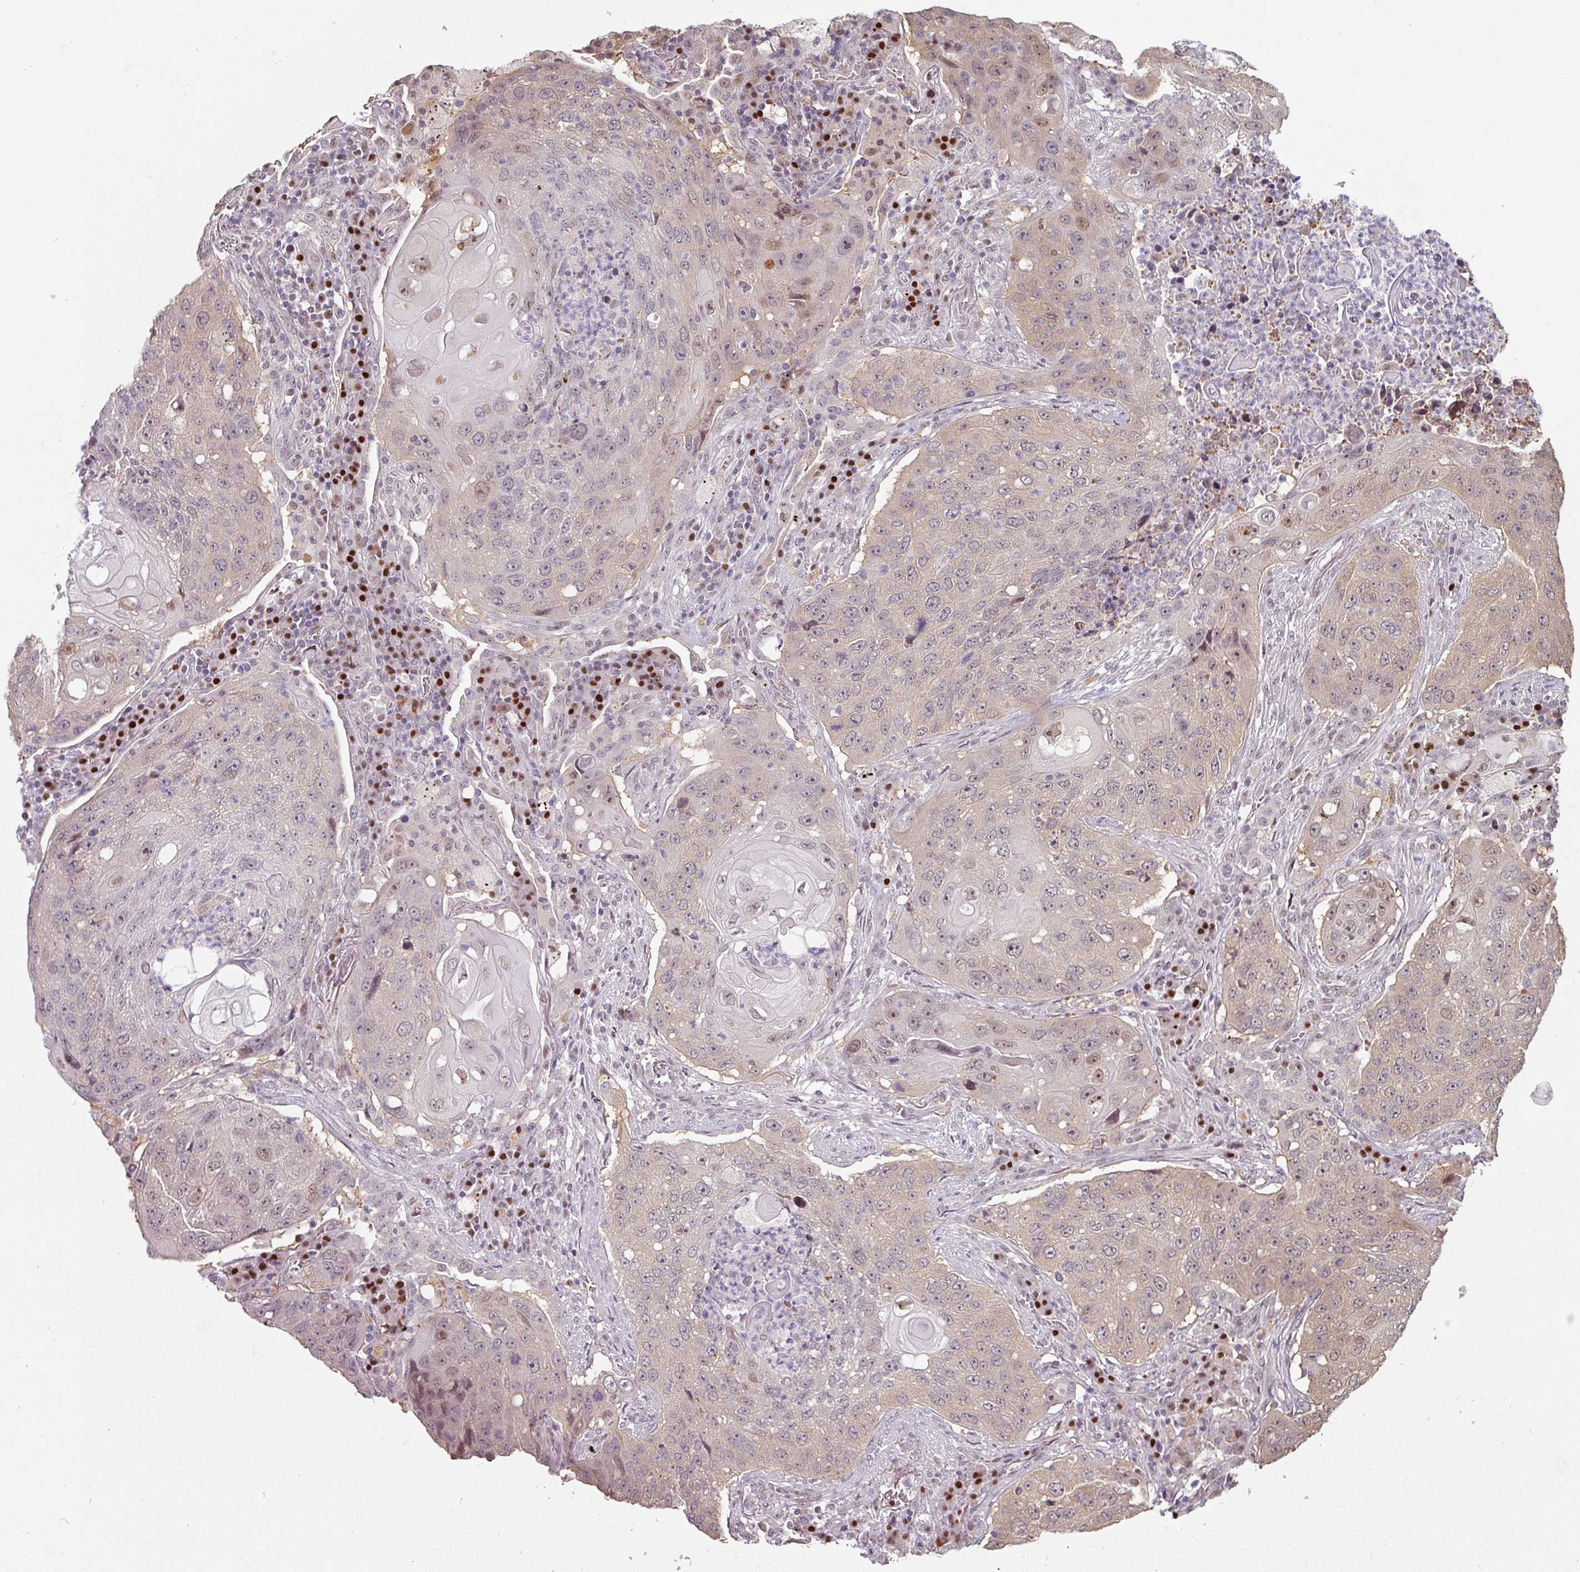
{"staining": {"intensity": "weak", "quantity": "<25%", "location": "cytoplasmic/membranous"}, "tissue": "lung cancer", "cell_type": "Tumor cells", "image_type": "cancer", "snomed": [{"axis": "morphology", "description": "Squamous cell carcinoma, NOS"}, {"axis": "topography", "description": "Lung"}], "caption": "Immunohistochemistry (IHC) micrograph of human lung cancer stained for a protein (brown), which exhibits no staining in tumor cells.", "gene": "ZBTB6", "patient": {"sex": "female", "age": 63}}